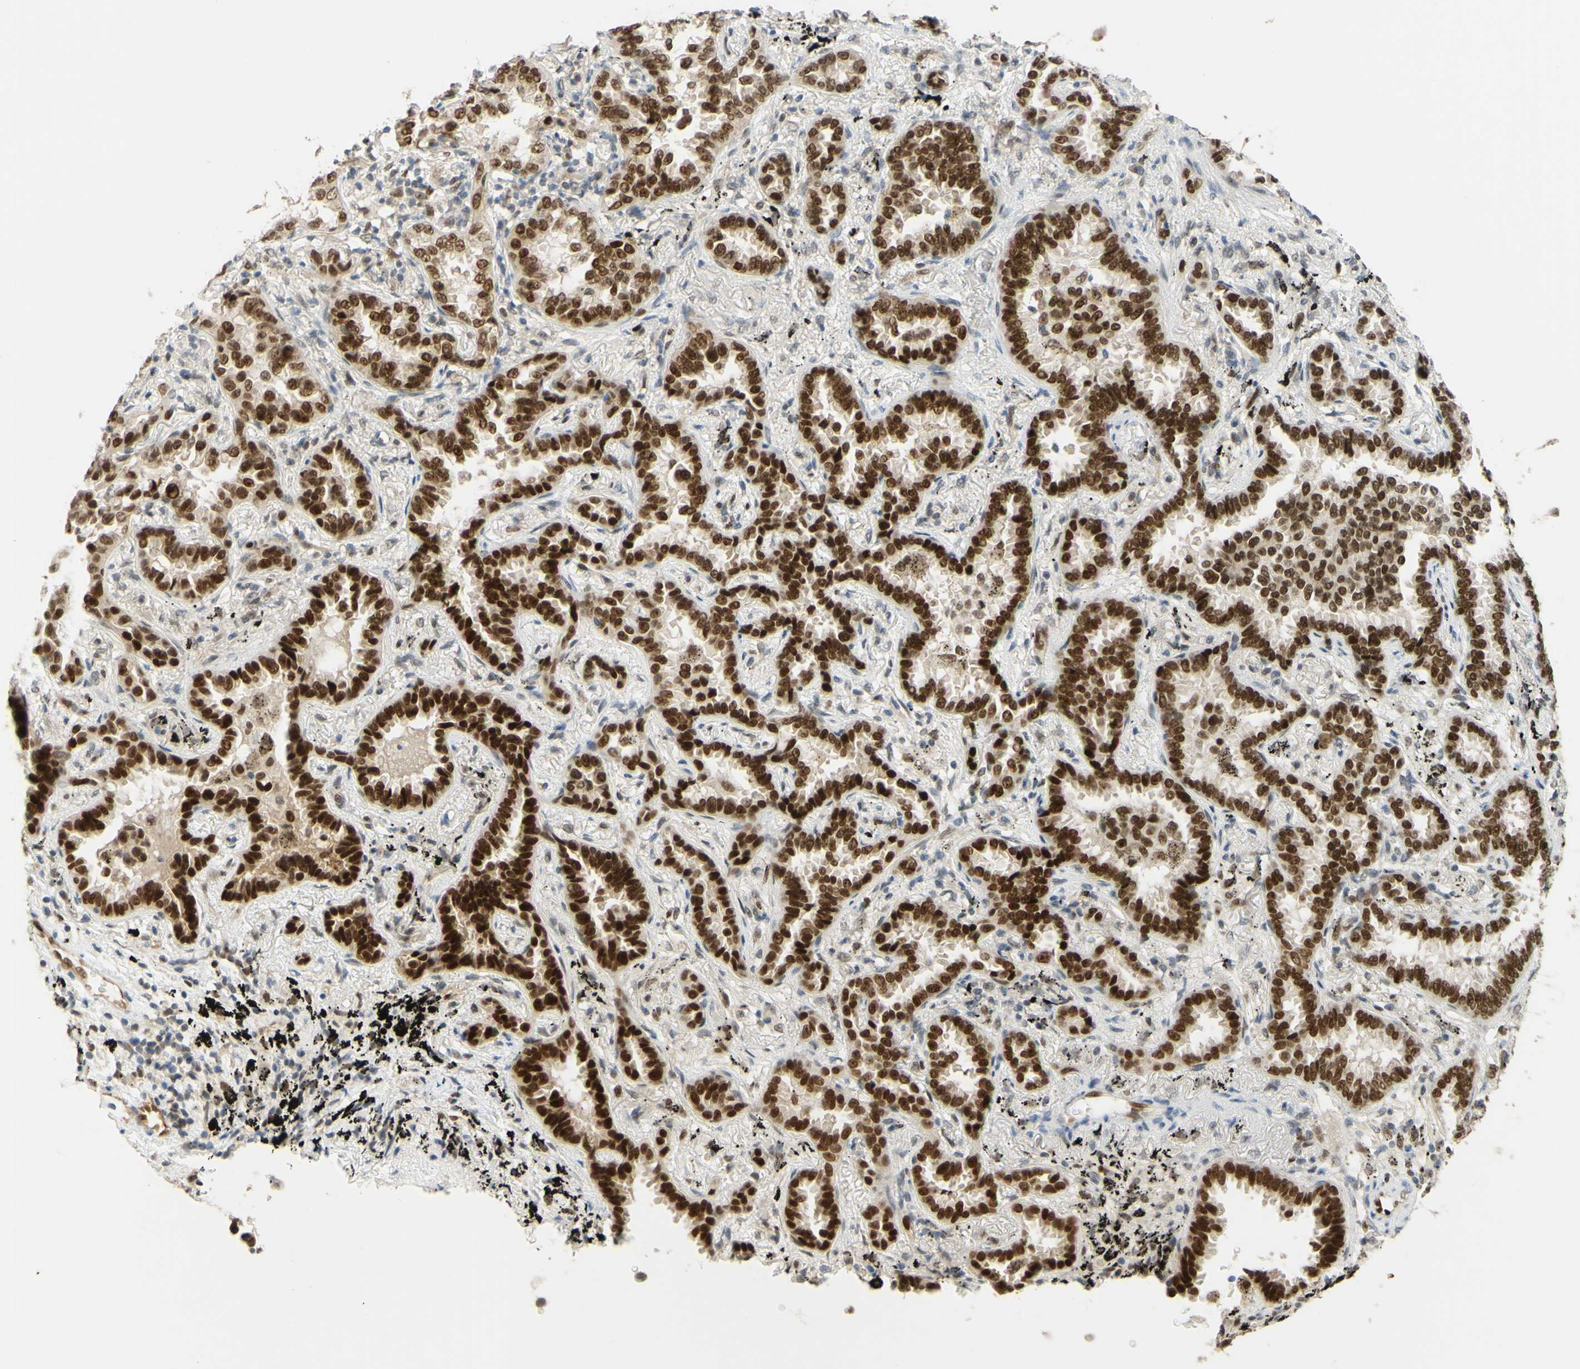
{"staining": {"intensity": "strong", "quantity": ">75%", "location": "nuclear"}, "tissue": "lung cancer", "cell_type": "Tumor cells", "image_type": "cancer", "snomed": [{"axis": "morphology", "description": "Normal tissue, NOS"}, {"axis": "morphology", "description": "Adenocarcinoma, NOS"}, {"axis": "topography", "description": "Lung"}], "caption": "A brown stain highlights strong nuclear positivity of a protein in human lung cancer (adenocarcinoma) tumor cells.", "gene": "POLB", "patient": {"sex": "male", "age": 59}}